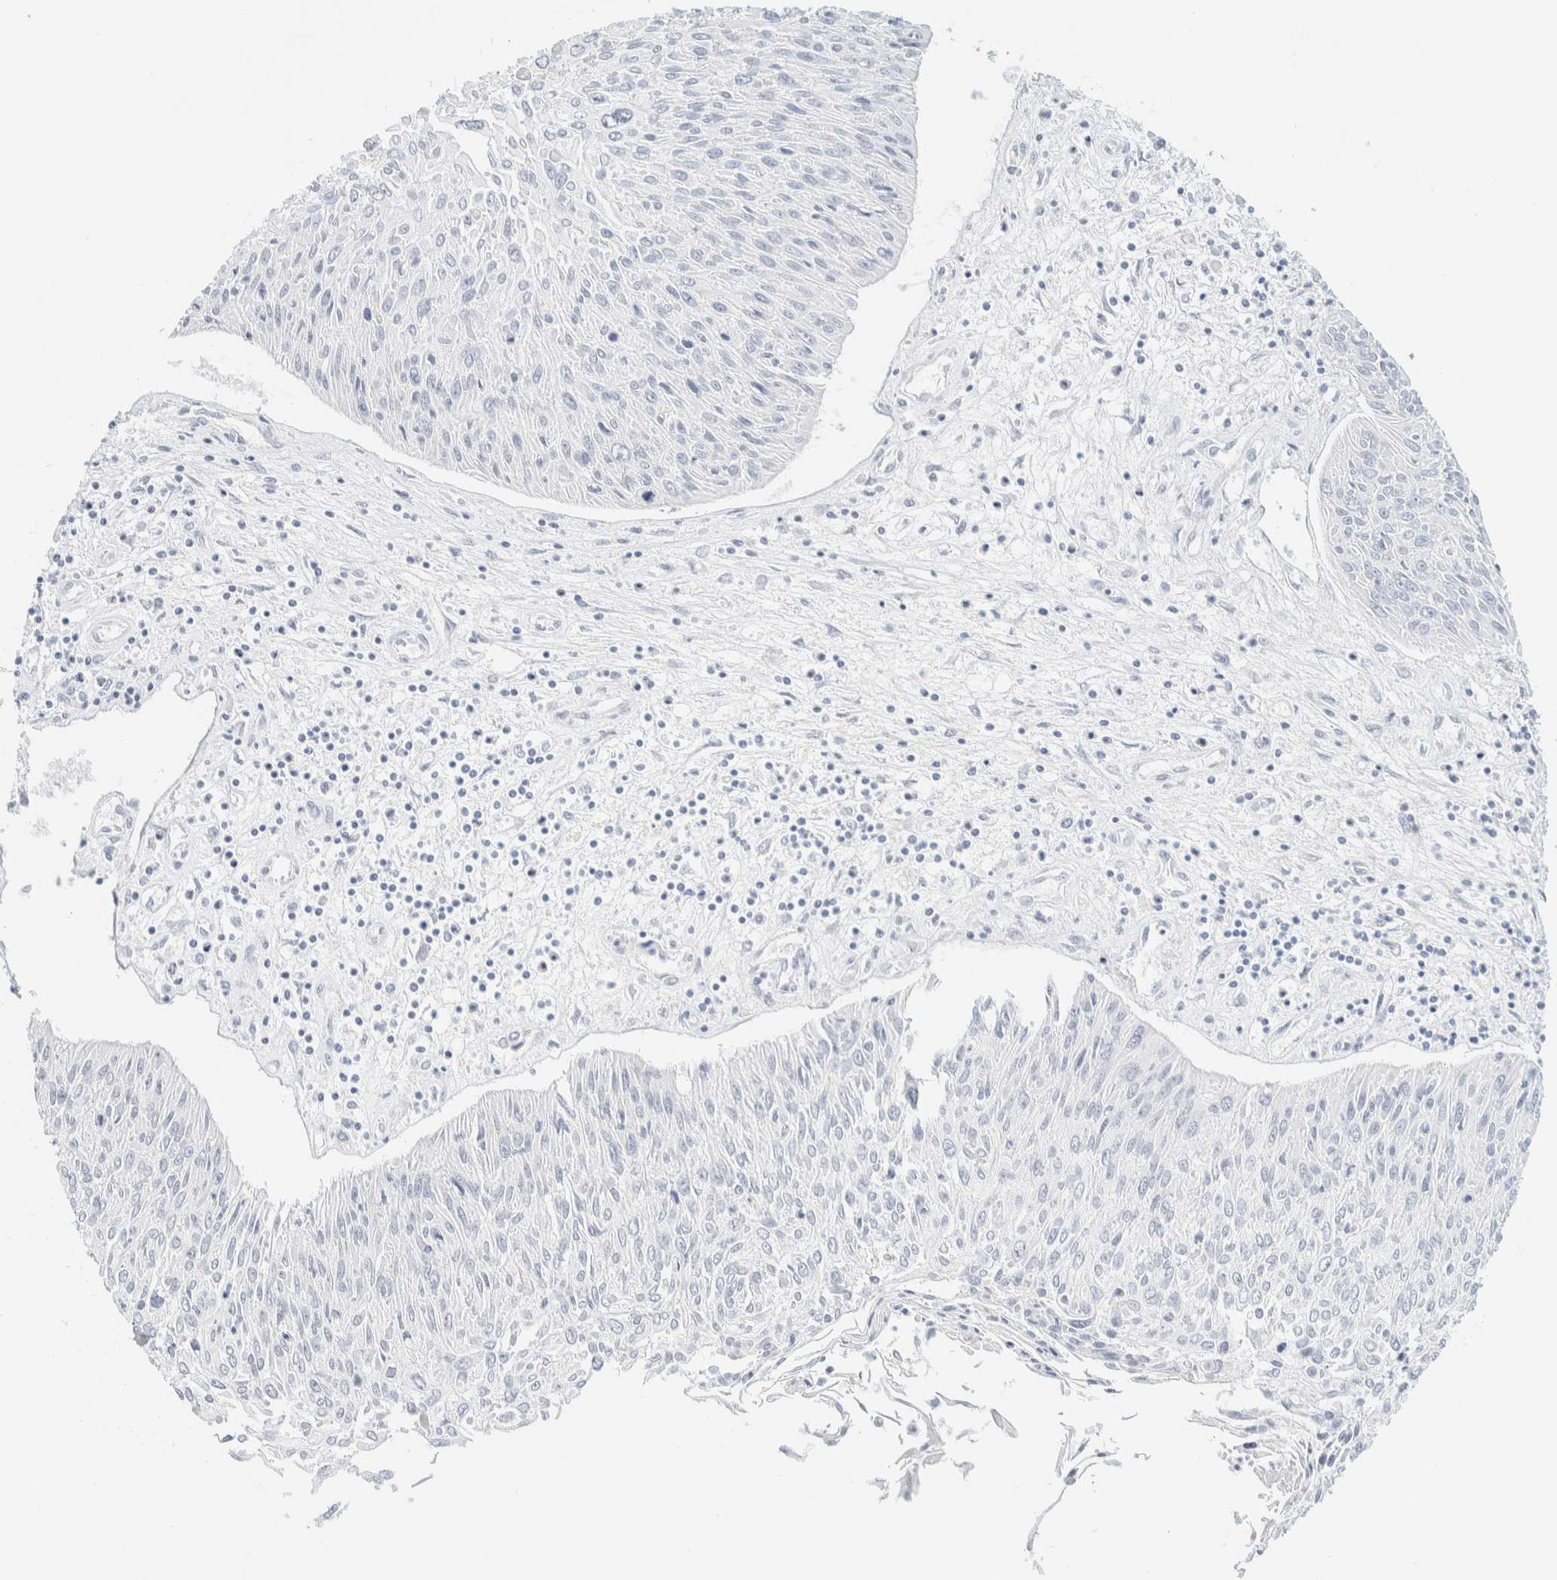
{"staining": {"intensity": "negative", "quantity": "none", "location": "none"}, "tissue": "cervical cancer", "cell_type": "Tumor cells", "image_type": "cancer", "snomed": [{"axis": "morphology", "description": "Squamous cell carcinoma, NOS"}, {"axis": "topography", "description": "Cervix"}], "caption": "This histopathology image is of cervical cancer (squamous cell carcinoma) stained with immunohistochemistry (IHC) to label a protein in brown with the nuclei are counter-stained blue. There is no positivity in tumor cells.", "gene": "AFMID", "patient": {"sex": "female", "age": 51}}